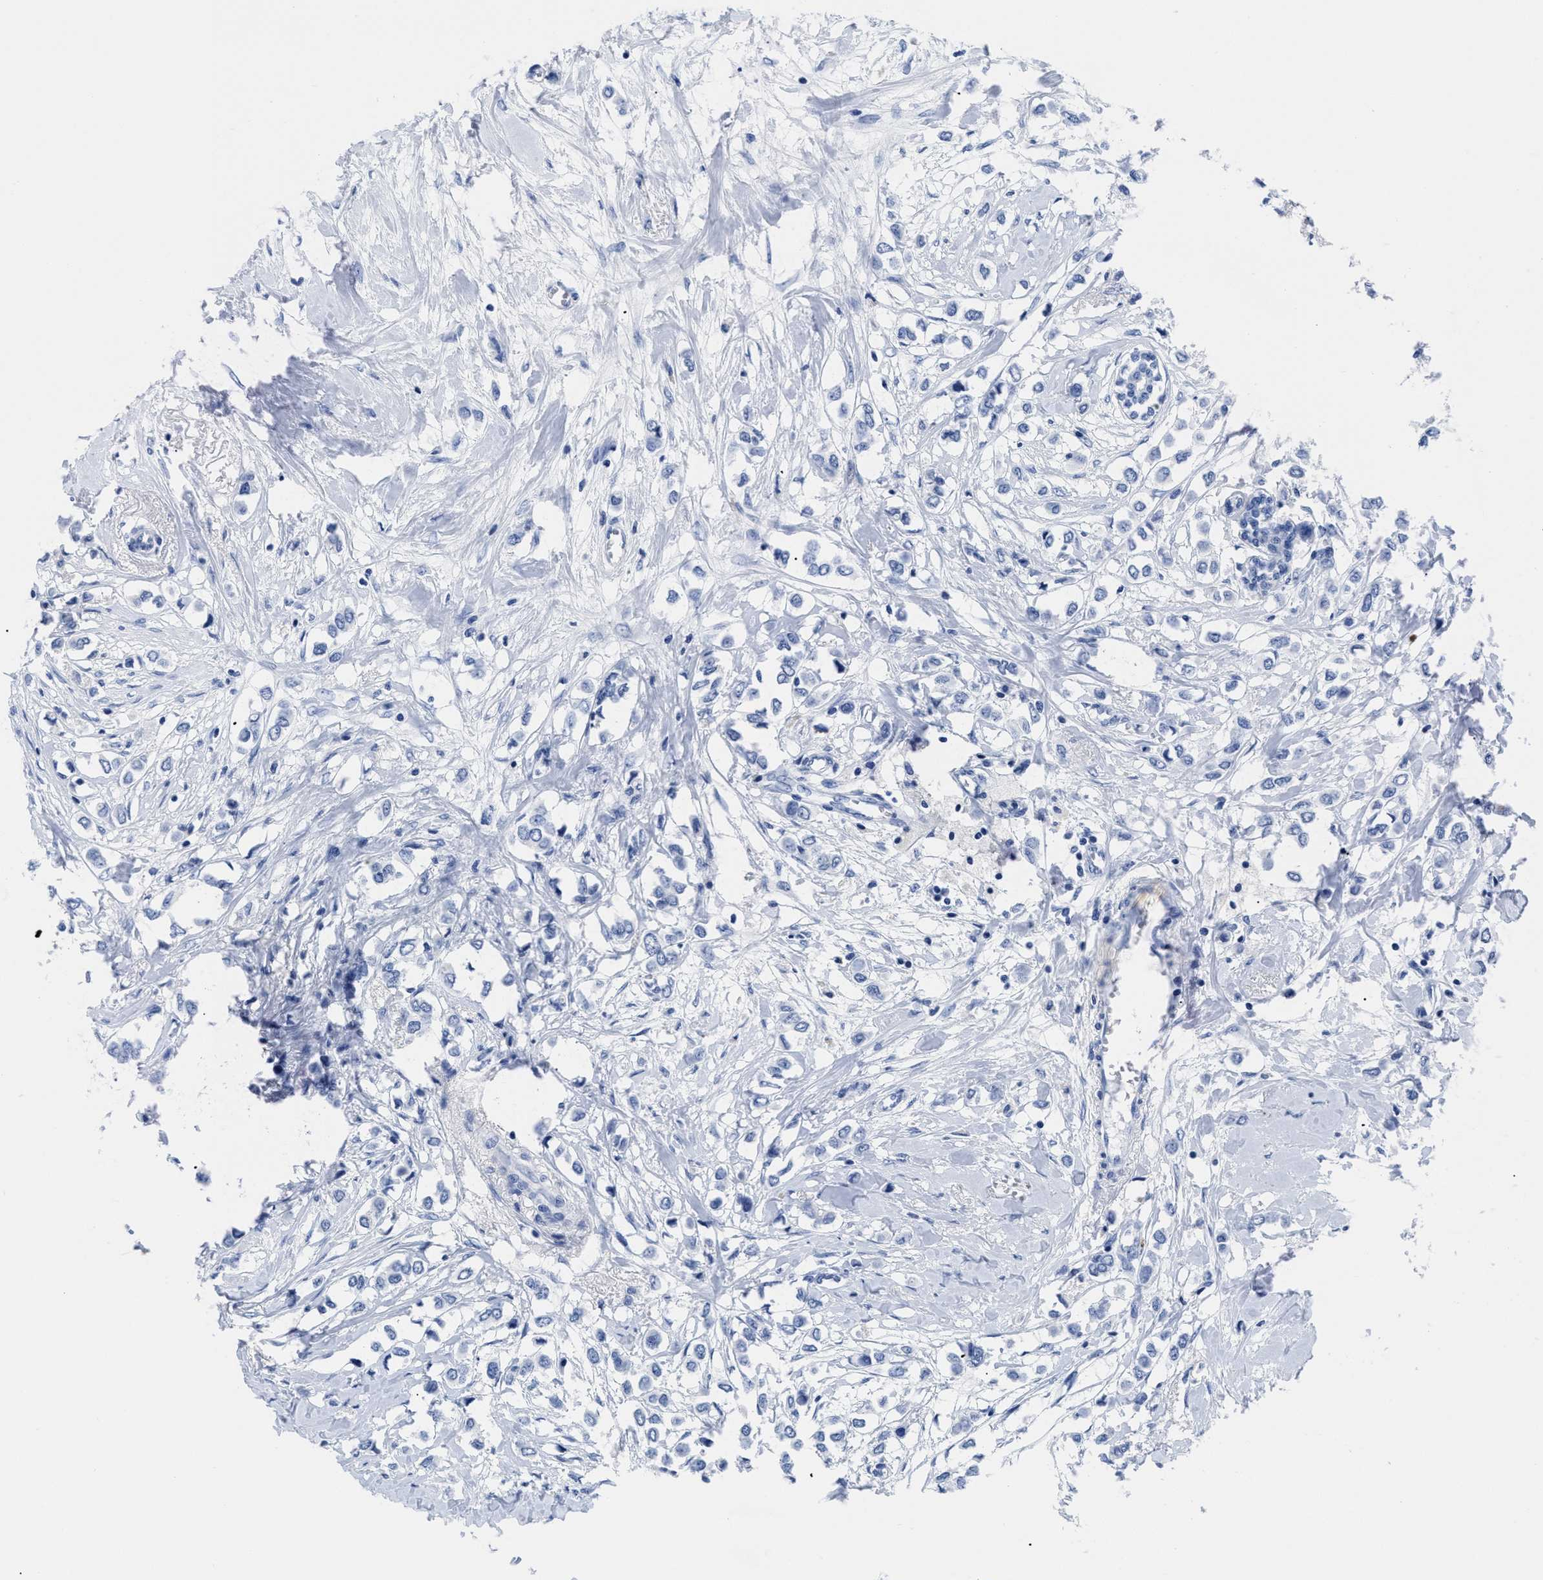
{"staining": {"intensity": "negative", "quantity": "none", "location": "none"}, "tissue": "breast cancer", "cell_type": "Tumor cells", "image_type": "cancer", "snomed": [{"axis": "morphology", "description": "Lobular carcinoma"}, {"axis": "topography", "description": "Breast"}], "caption": "Tumor cells show no significant protein staining in breast lobular carcinoma. Brightfield microscopy of immunohistochemistry (IHC) stained with DAB (brown) and hematoxylin (blue), captured at high magnification.", "gene": "TREML1", "patient": {"sex": "female", "age": 51}}